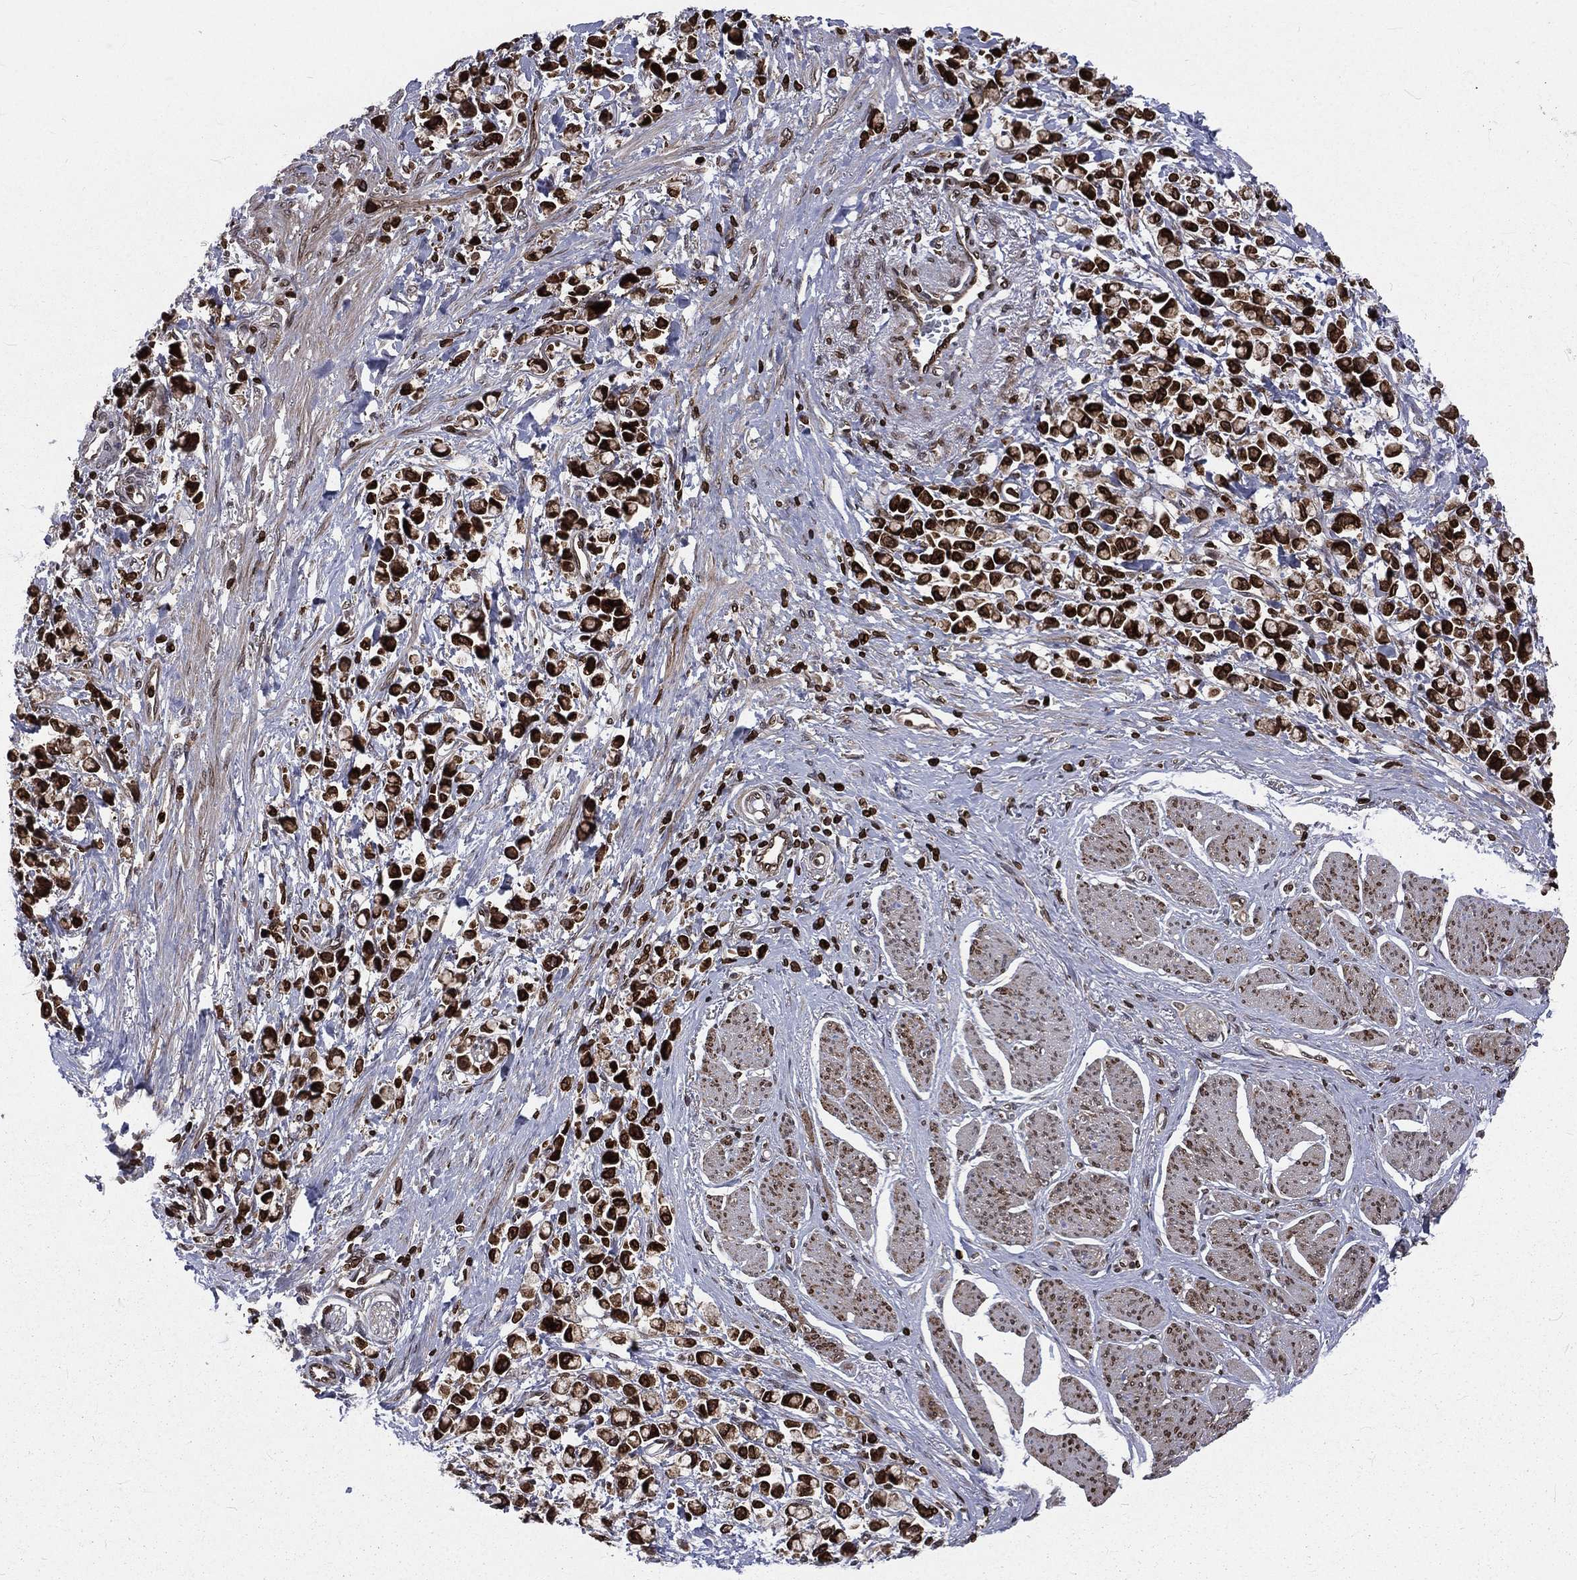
{"staining": {"intensity": "strong", "quantity": ">75%", "location": "nuclear"}, "tissue": "stomach cancer", "cell_type": "Tumor cells", "image_type": "cancer", "snomed": [{"axis": "morphology", "description": "Adenocarcinoma, NOS"}, {"axis": "topography", "description": "Stomach"}], "caption": "A brown stain shows strong nuclear positivity of a protein in stomach cancer (adenocarcinoma) tumor cells.", "gene": "LBR", "patient": {"sex": "female", "age": 81}}